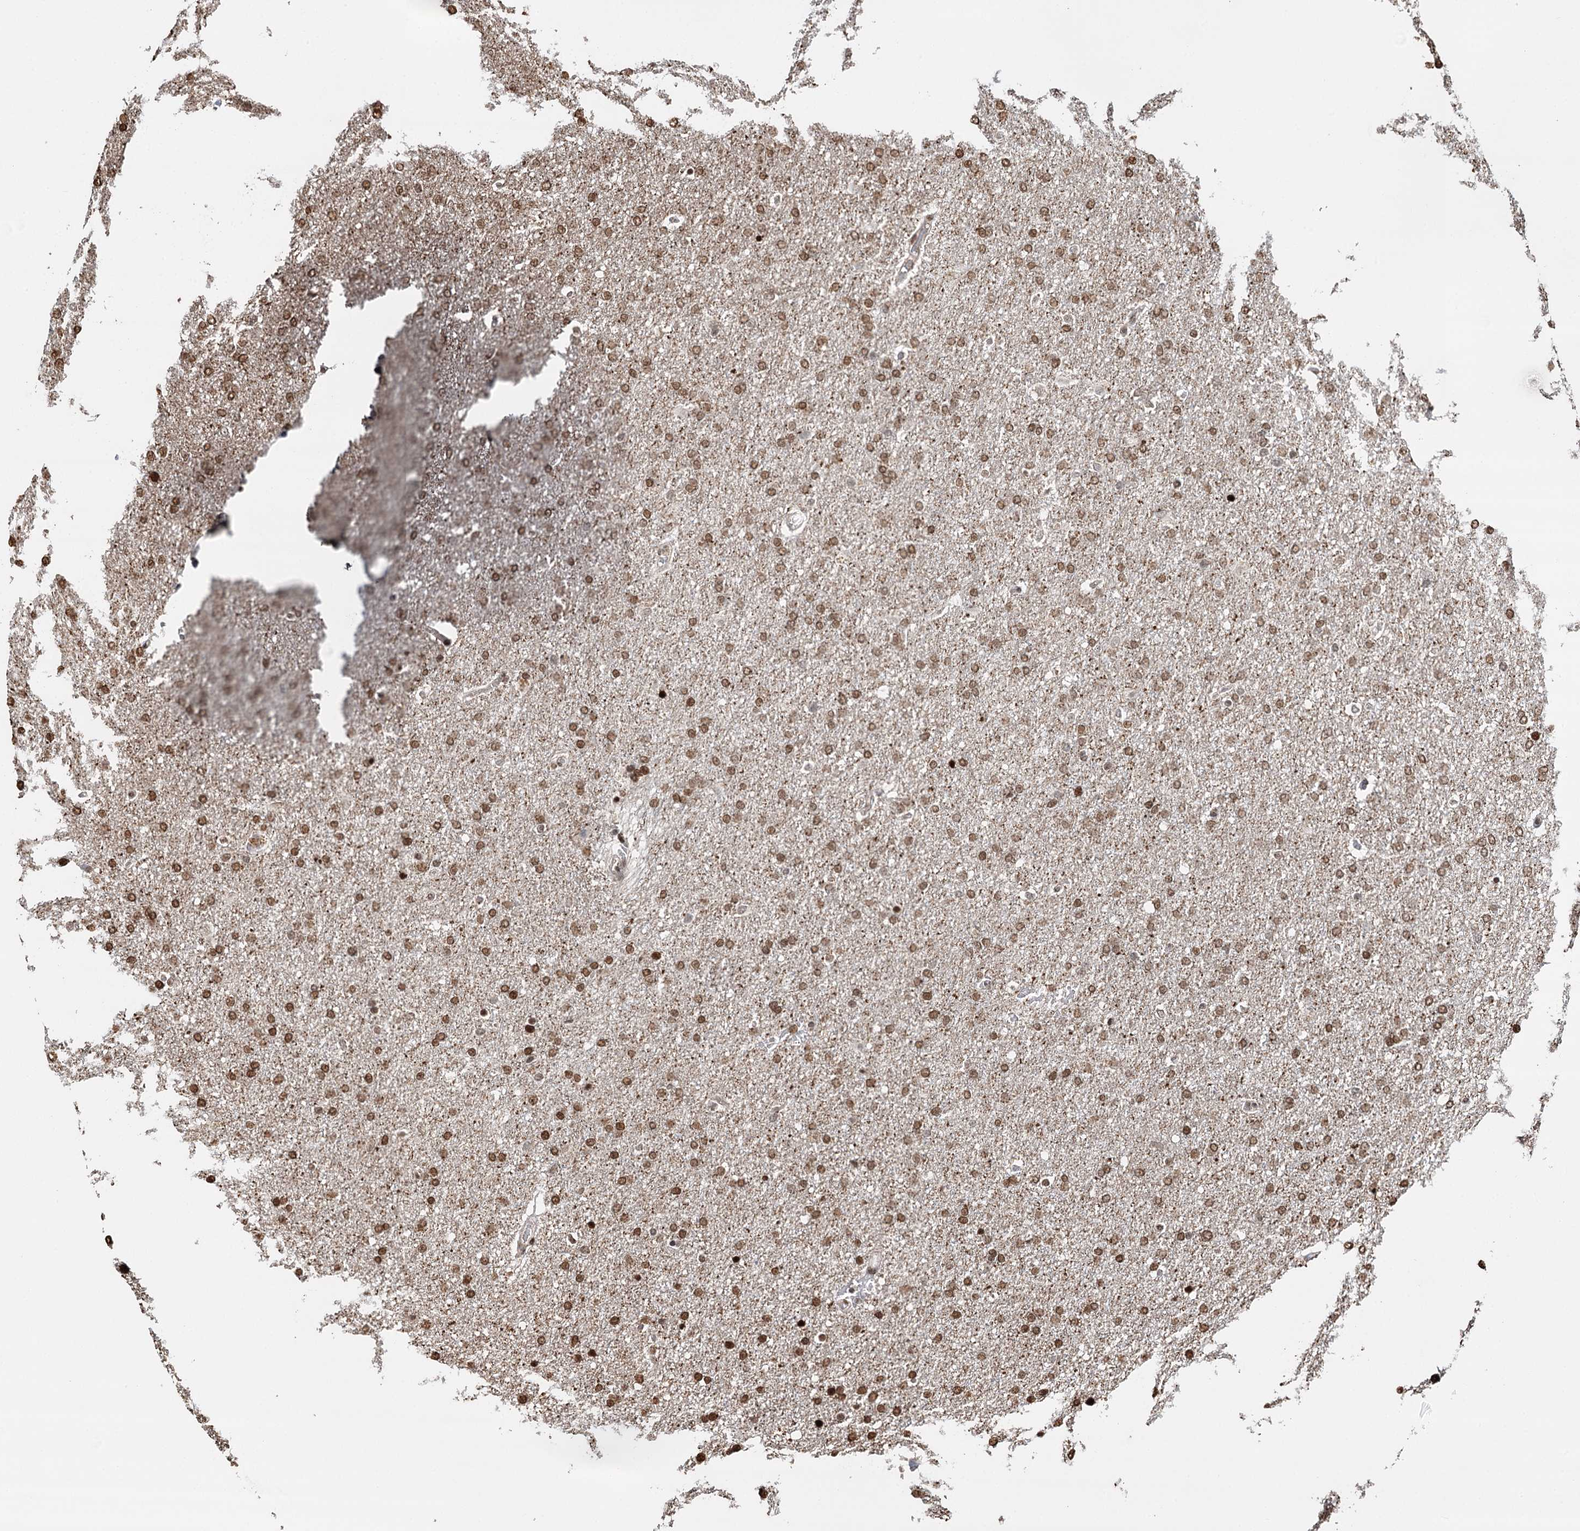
{"staining": {"intensity": "moderate", "quantity": ">75%", "location": "nuclear"}, "tissue": "glioma", "cell_type": "Tumor cells", "image_type": "cancer", "snomed": [{"axis": "morphology", "description": "Glioma, malignant, High grade"}, {"axis": "topography", "description": "Brain"}], "caption": "Immunohistochemistry image of neoplastic tissue: human glioma stained using IHC reveals medium levels of moderate protein expression localized specifically in the nuclear of tumor cells, appearing as a nuclear brown color.", "gene": "RPS27A", "patient": {"sex": "male", "age": 72}}